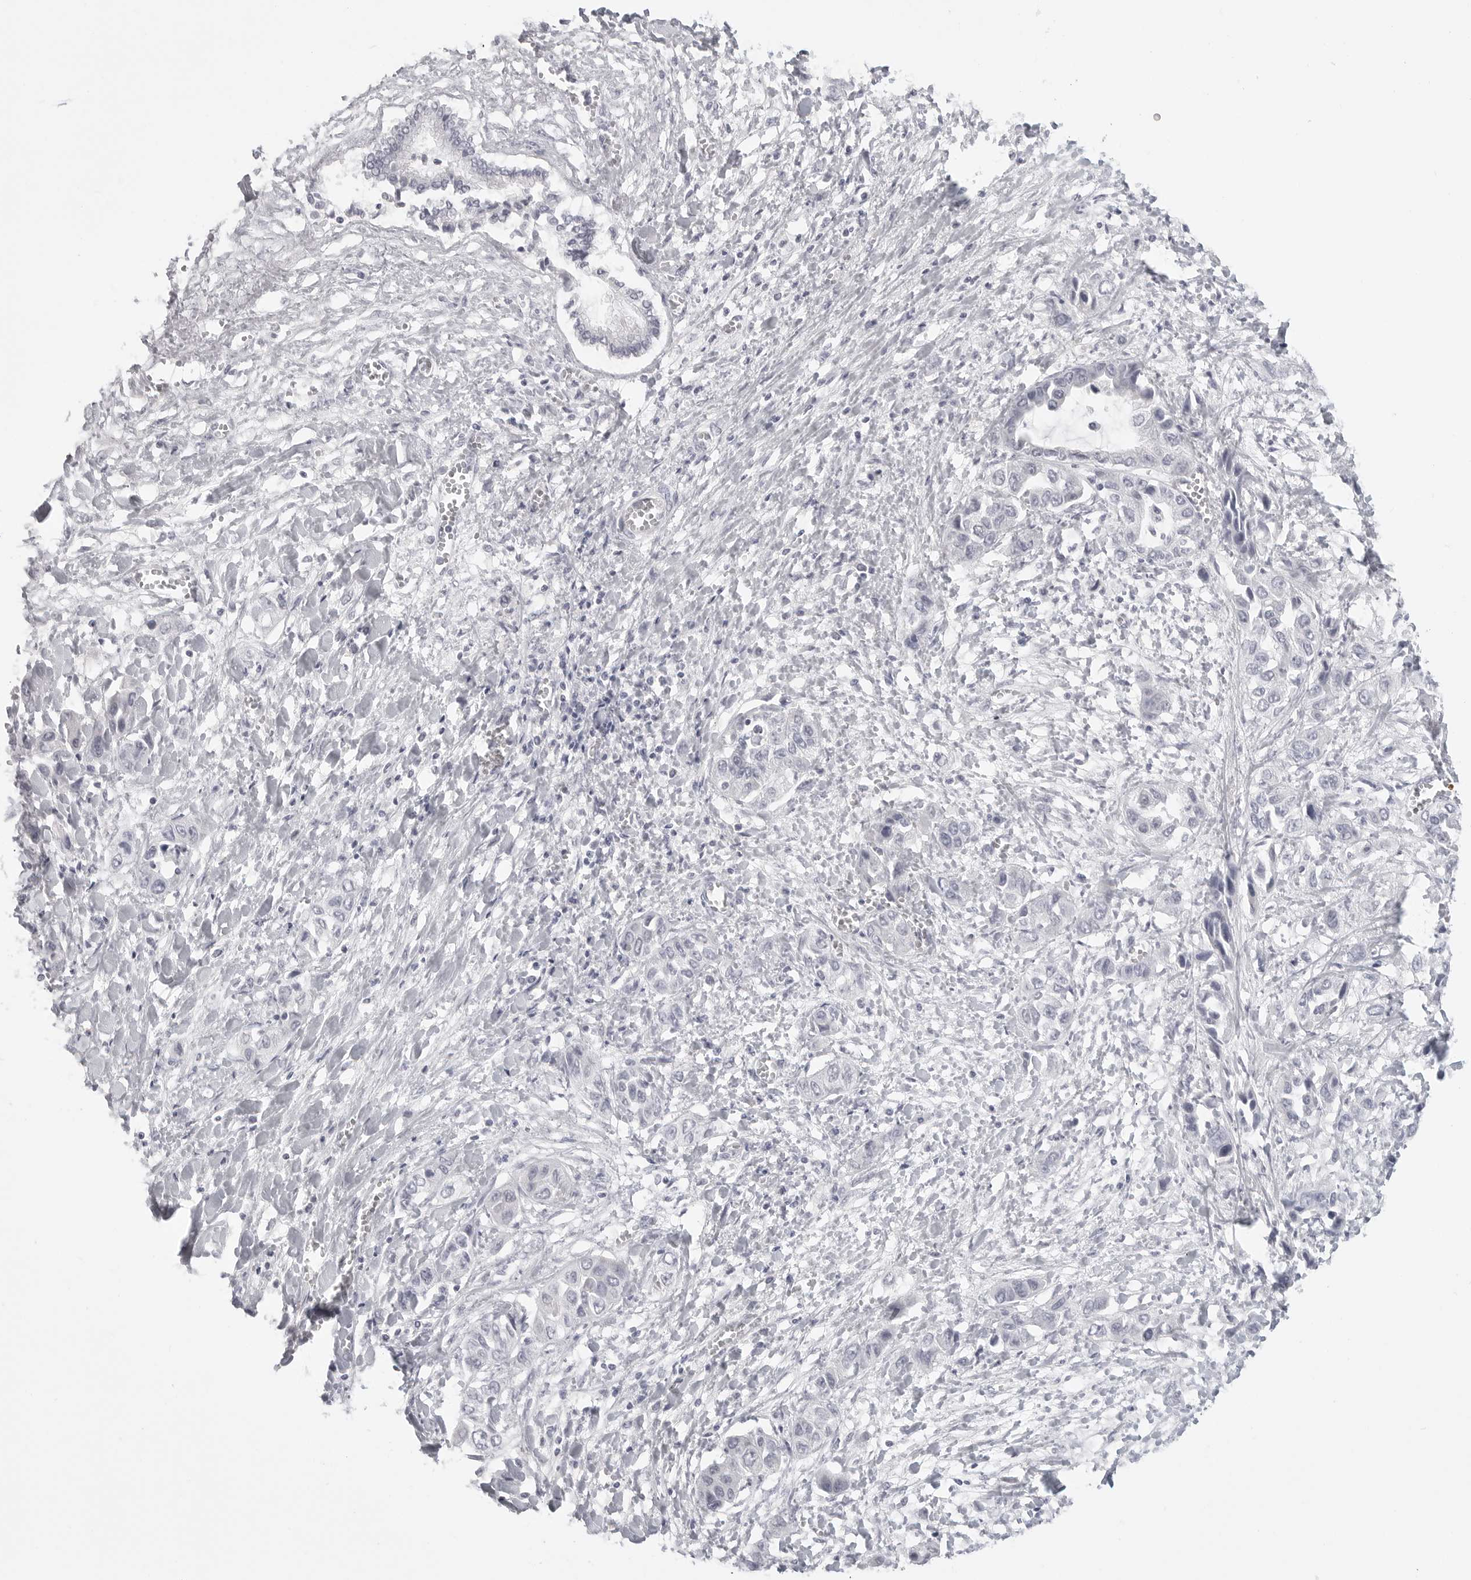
{"staining": {"intensity": "negative", "quantity": "none", "location": "none"}, "tissue": "liver cancer", "cell_type": "Tumor cells", "image_type": "cancer", "snomed": [{"axis": "morphology", "description": "Cholangiocarcinoma"}, {"axis": "topography", "description": "Liver"}], "caption": "This is an IHC micrograph of human liver cancer. There is no expression in tumor cells.", "gene": "HMGCS2", "patient": {"sex": "female", "age": 52}}